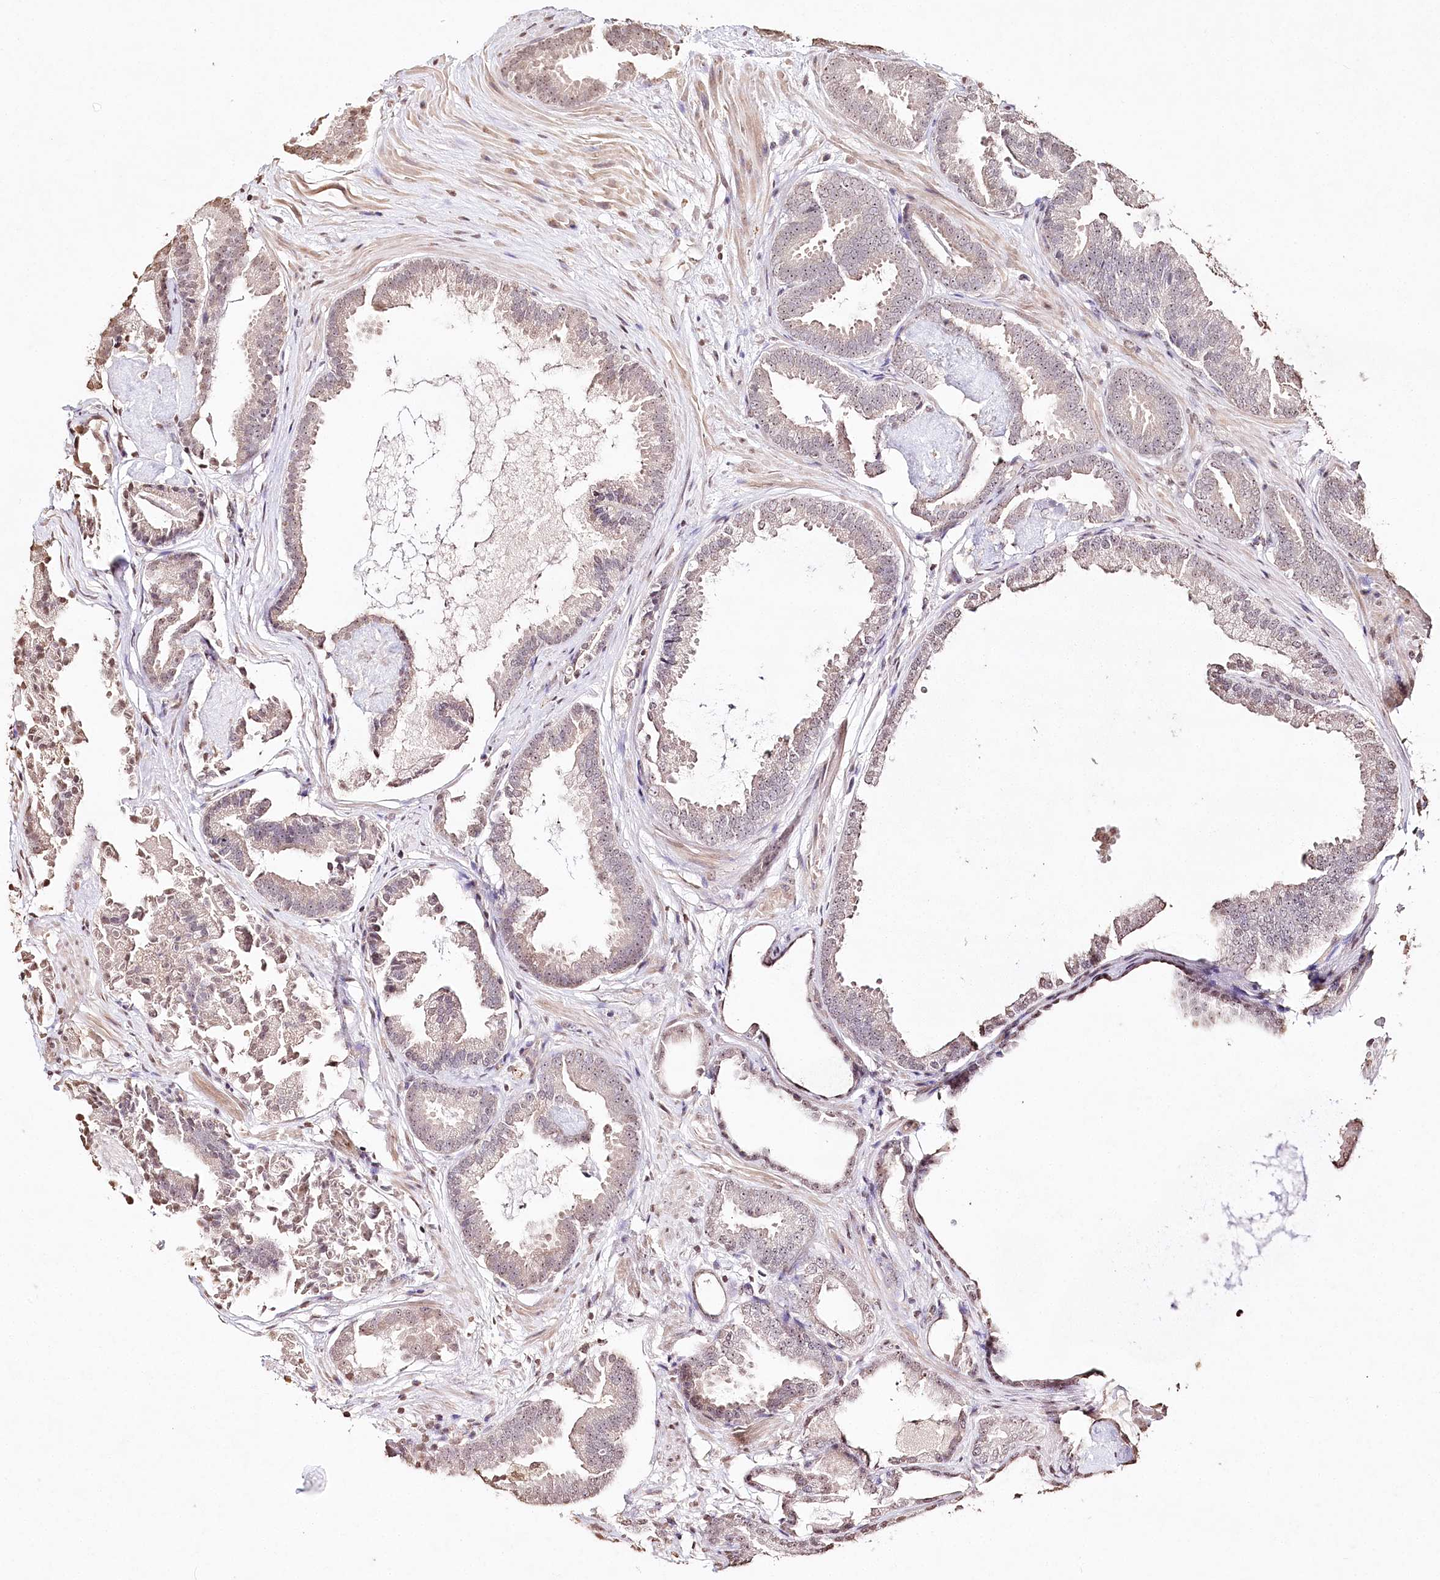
{"staining": {"intensity": "negative", "quantity": "none", "location": "none"}, "tissue": "prostate cancer", "cell_type": "Tumor cells", "image_type": "cancer", "snomed": [{"axis": "morphology", "description": "Adenocarcinoma, Low grade"}, {"axis": "topography", "description": "Prostate"}], "caption": "The micrograph demonstrates no staining of tumor cells in prostate cancer (low-grade adenocarcinoma).", "gene": "DMXL1", "patient": {"sex": "male", "age": 71}}